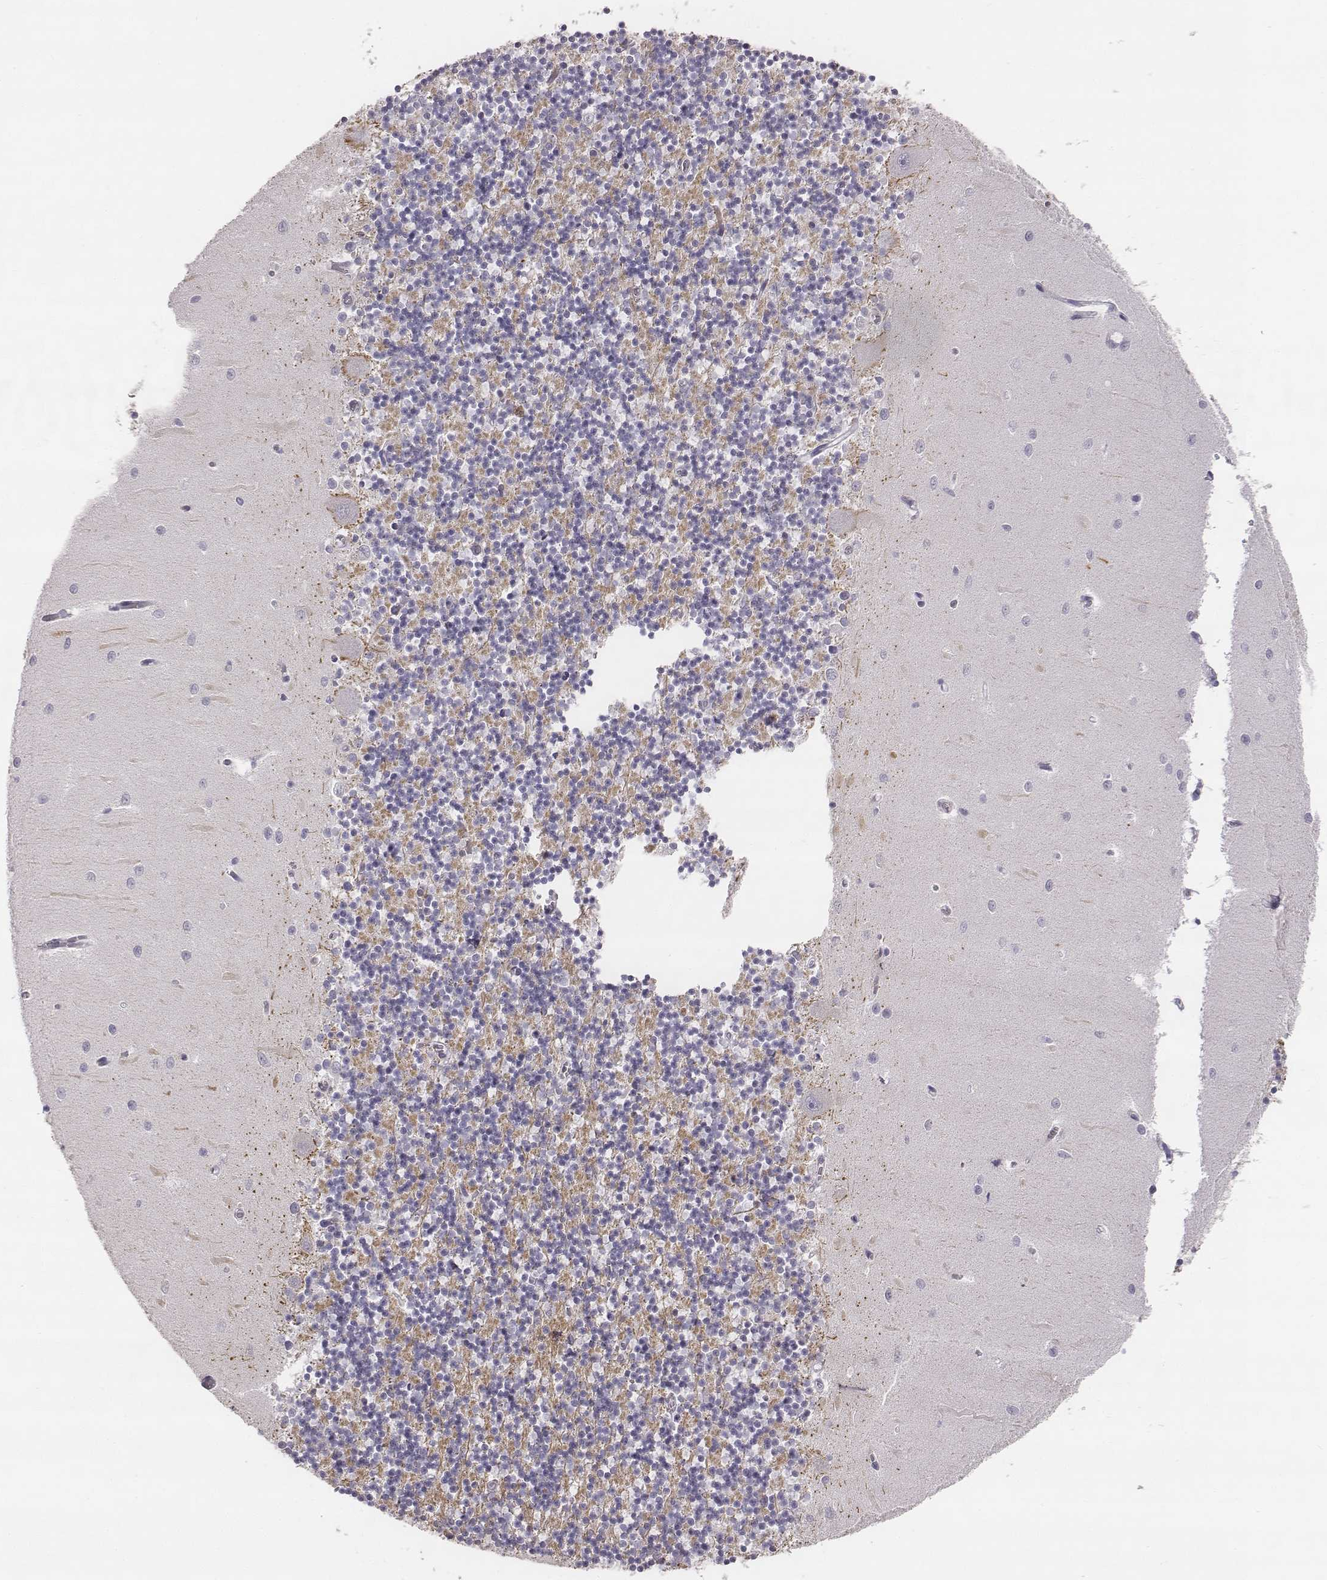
{"staining": {"intensity": "negative", "quantity": "none", "location": "none"}, "tissue": "cerebellum", "cell_type": "Cells in granular layer", "image_type": "normal", "snomed": [{"axis": "morphology", "description": "Normal tissue, NOS"}, {"axis": "topography", "description": "Cerebellum"}], "caption": "Protein analysis of normal cerebellum demonstrates no significant staining in cells in granular layer.", "gene": "KCNJ12", "patient": {"sex": "female", "age": 64}}